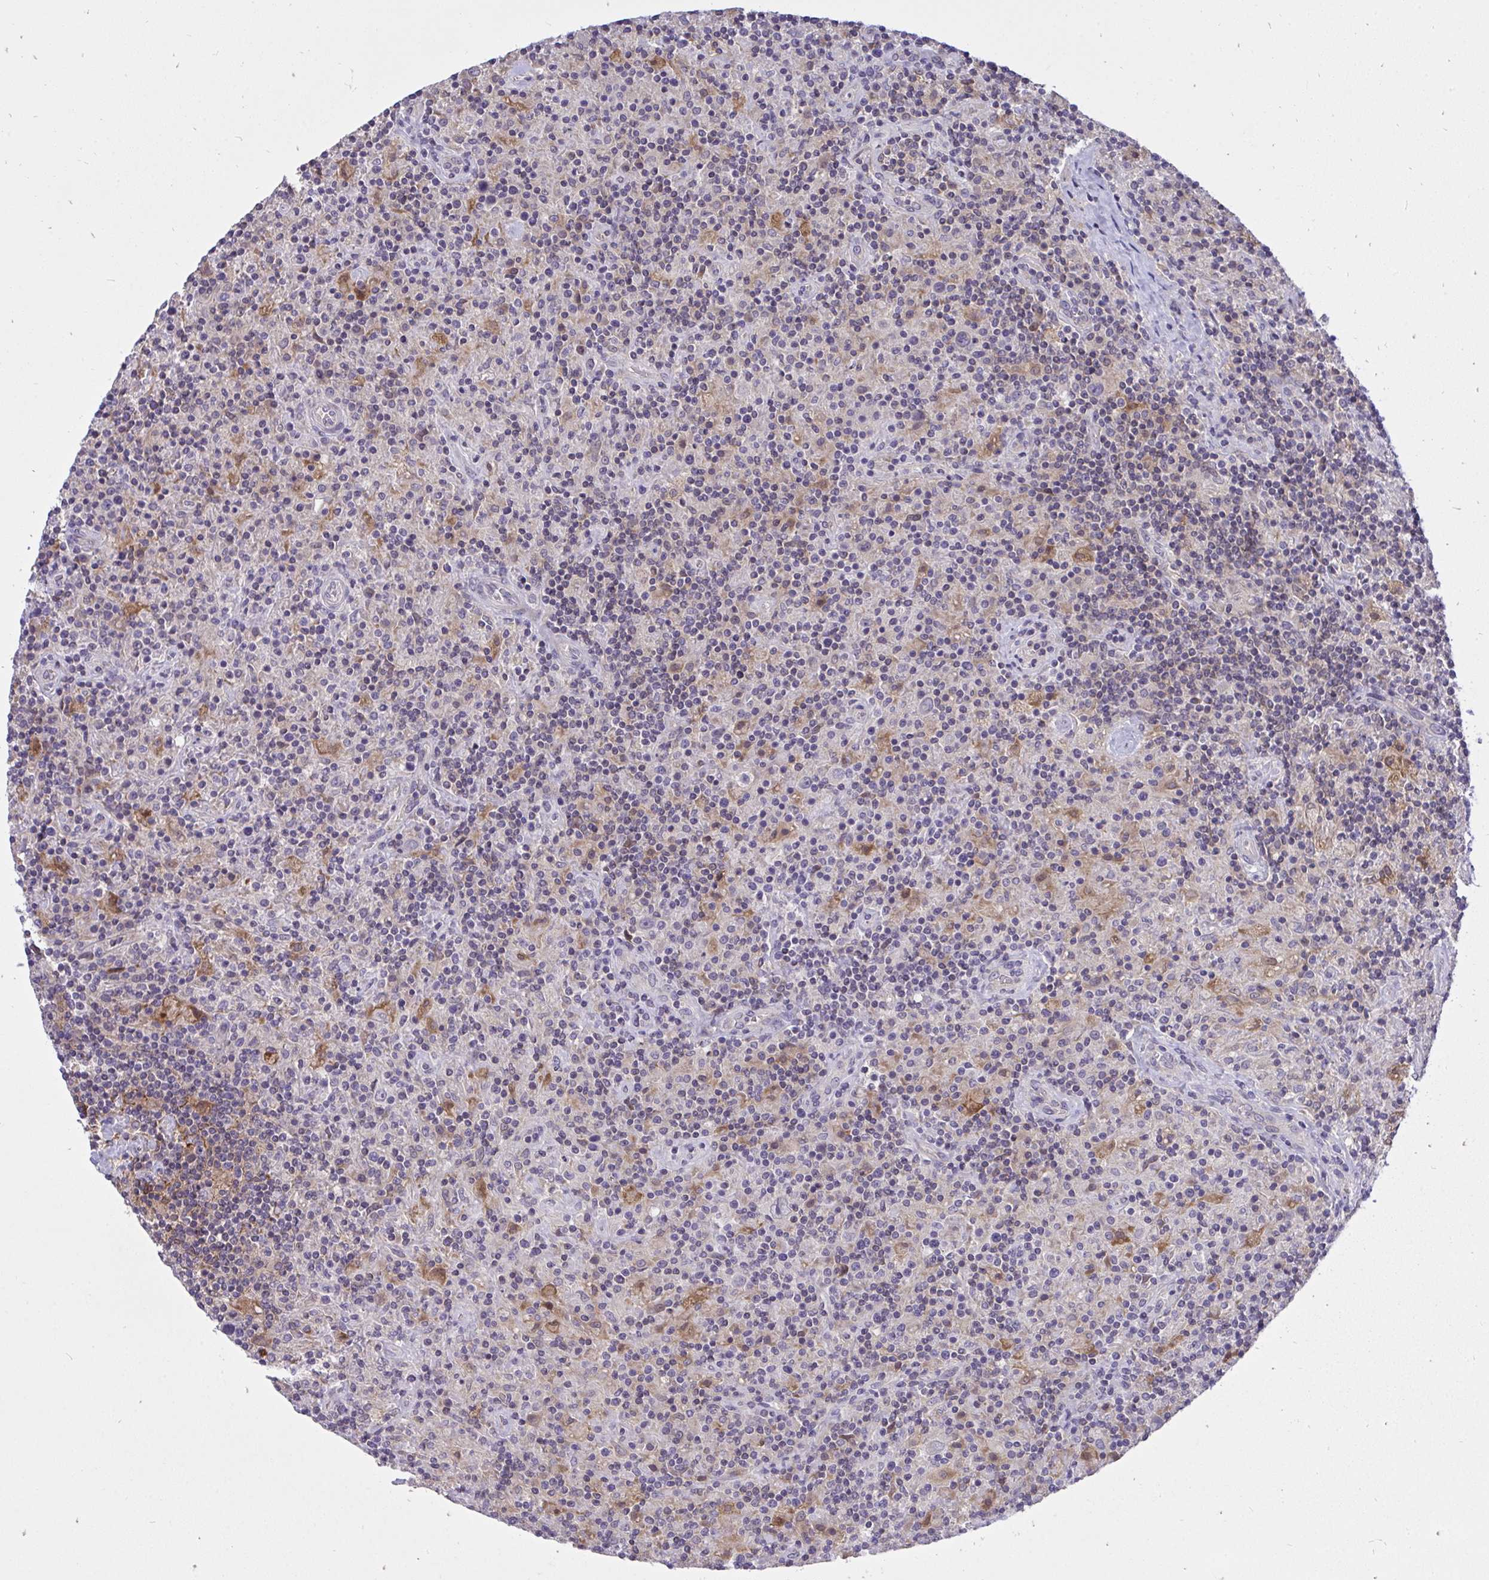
{"staining": {"intensity": "negative", "quantity": "none", "location": "none"}, "tissue": "lymphoma", "cell_type": "Tumor cells", "image_type": "cancer", "snomed": [{"axis": "morphology", "description": "Hodgkin's disease, NOS"}, {"axis": "topography", "description": "Lymph node"}], "caption": "An immunohistochemistry photomicrograph of Hodgkin's disease is shown. There is no staining in tumor cells of Hodgkin's disease. Brightfield microscopy of immunohistochemistry stained with DAB (brown) and hematoxylin (blue), captured at high magnification.", "gene": "C19orf54", "patient": {"sex": "male", "age": 70}}